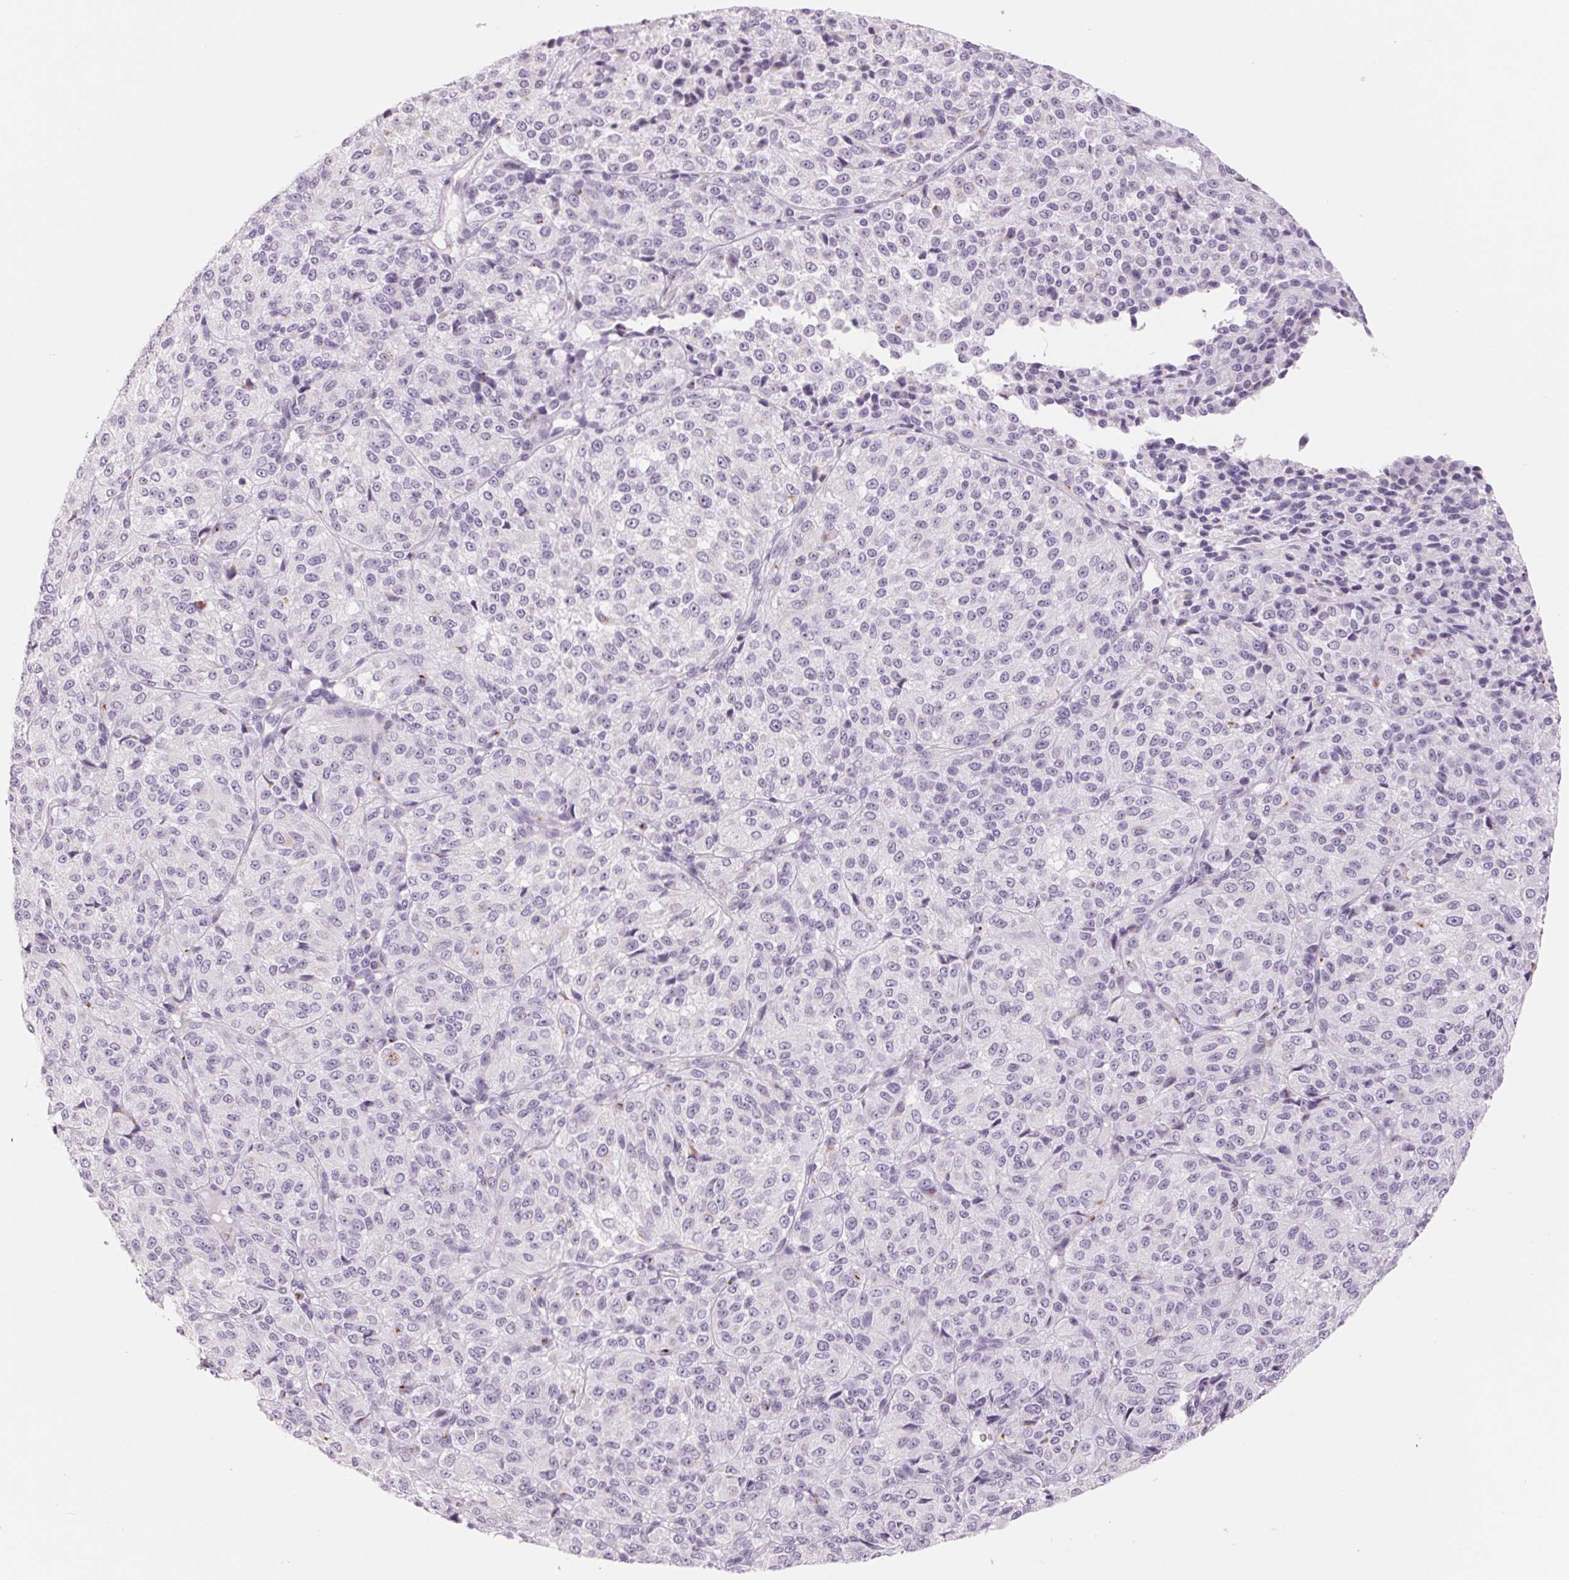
{"staining": {"intensity": "negative", "quantity": "none", "location": "none"}, "tissue": "melanoma", "cell_type": "Tumor cells", "image_type": "cancer", "snomed": [{"axis": "morphology", "description": "Malignant melanoma, Metastatic site"}, {"axis": "topography", "description": "Brain"}], "caption": "Immunohistochemistry (IHC) photomicrograph of melanoma stained for a protein (brown), which exhibits no staining in tumor cells.", "gene": "GALNT7", "patient": {"sex": "female", "age": 56}}